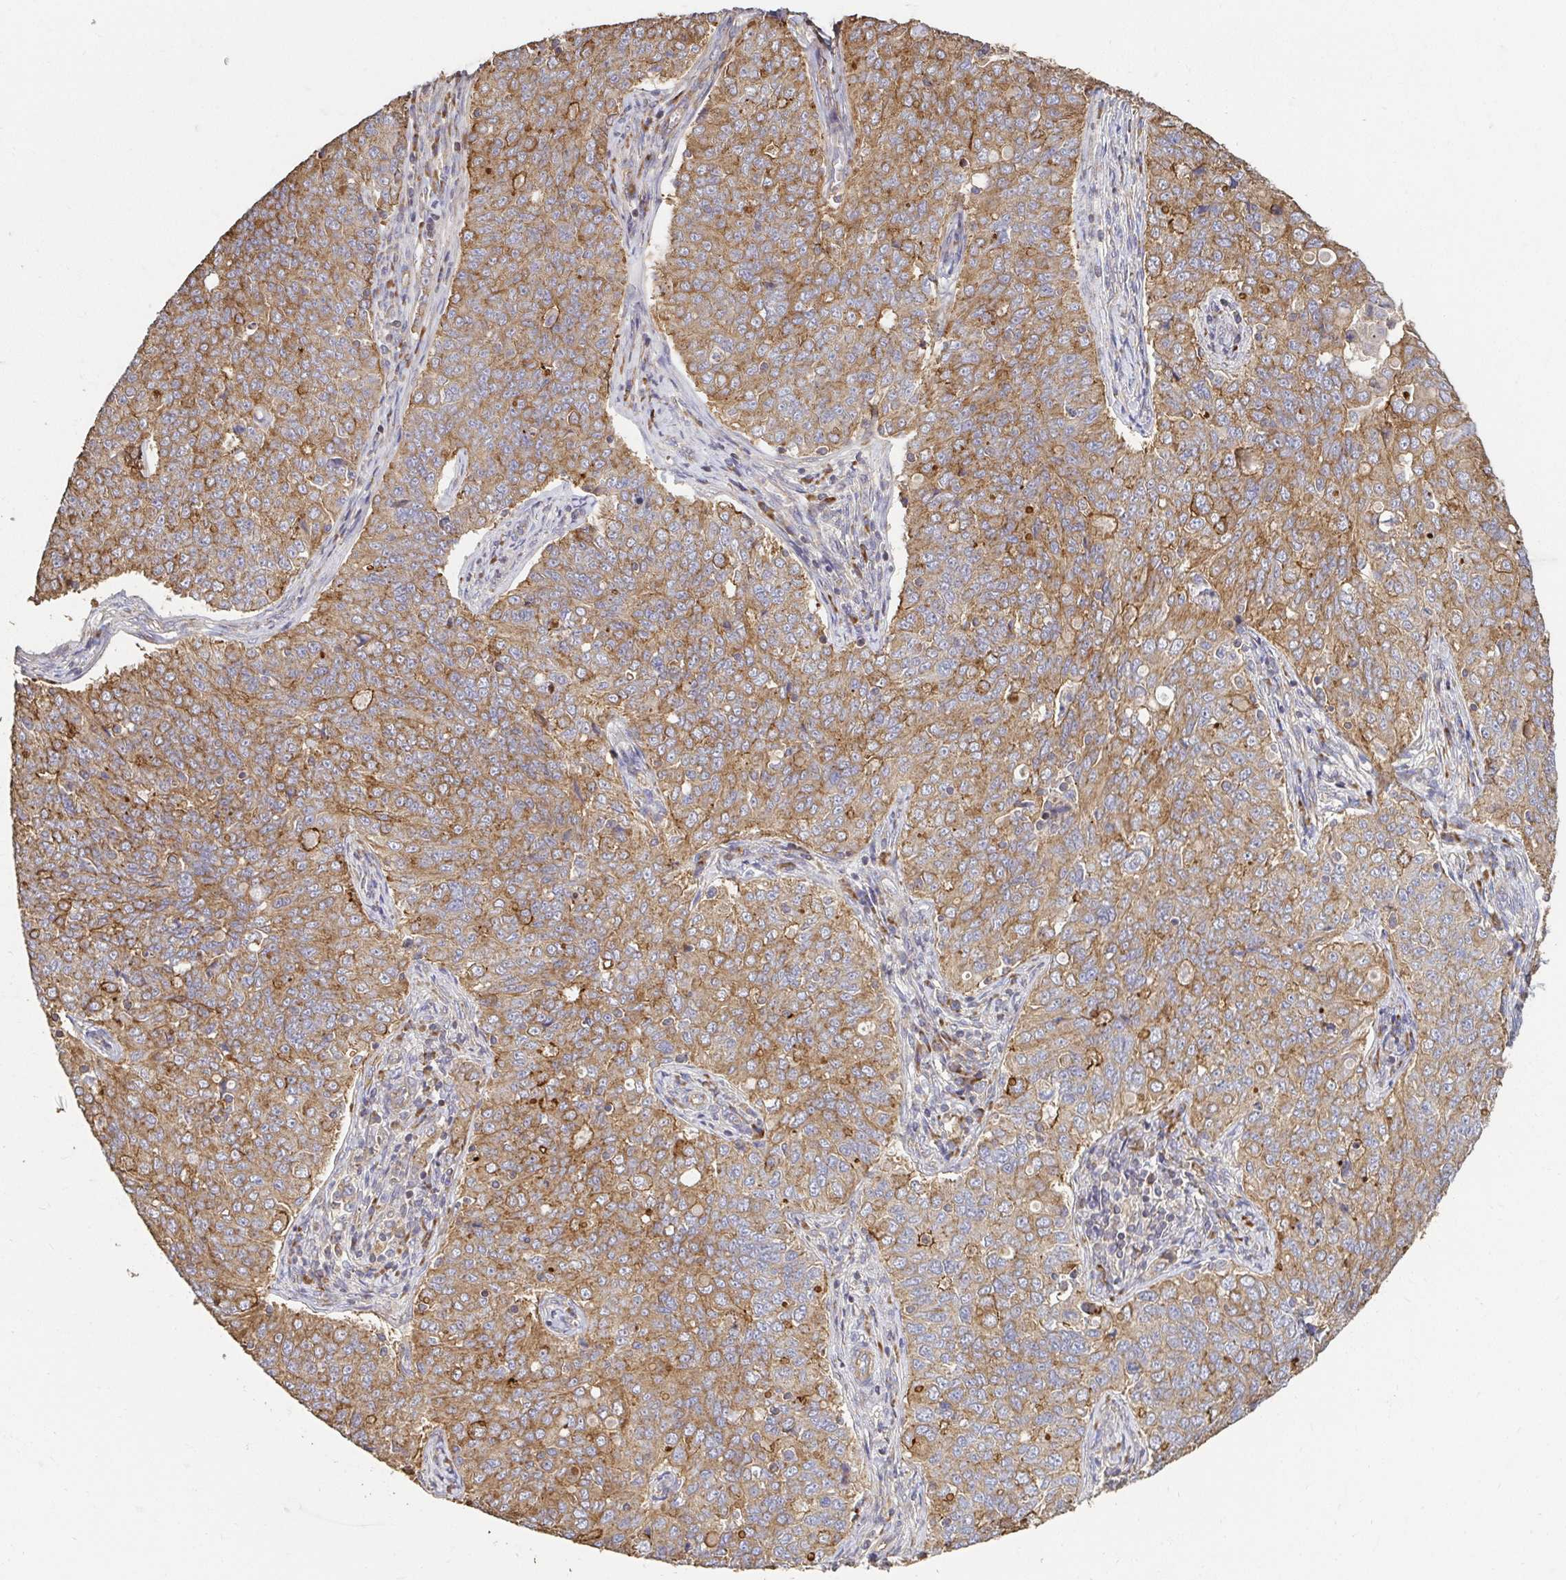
{"staining": {"intensity": "moderate", "quantity": ">75%", "location": "cytoplasmic/membranous"}, "tissue": "endometrial cancer", "cell_type": "Tumor cells", "image_type": "cancer", "snomed": [{"axis": "morphology", "description": "Adenocarcinoma, NOS"}, {"axis": "topography", "description": "Endometrium"}], "caption": "Endometrial cancer stained with DAB immunohistochemistry demonstrates medium levels of moderate cytoplasmic/membranous expression in about >75% of tumor cells.", "gene": "APBB1", "patient": {"sex": "female", "age": 43}}